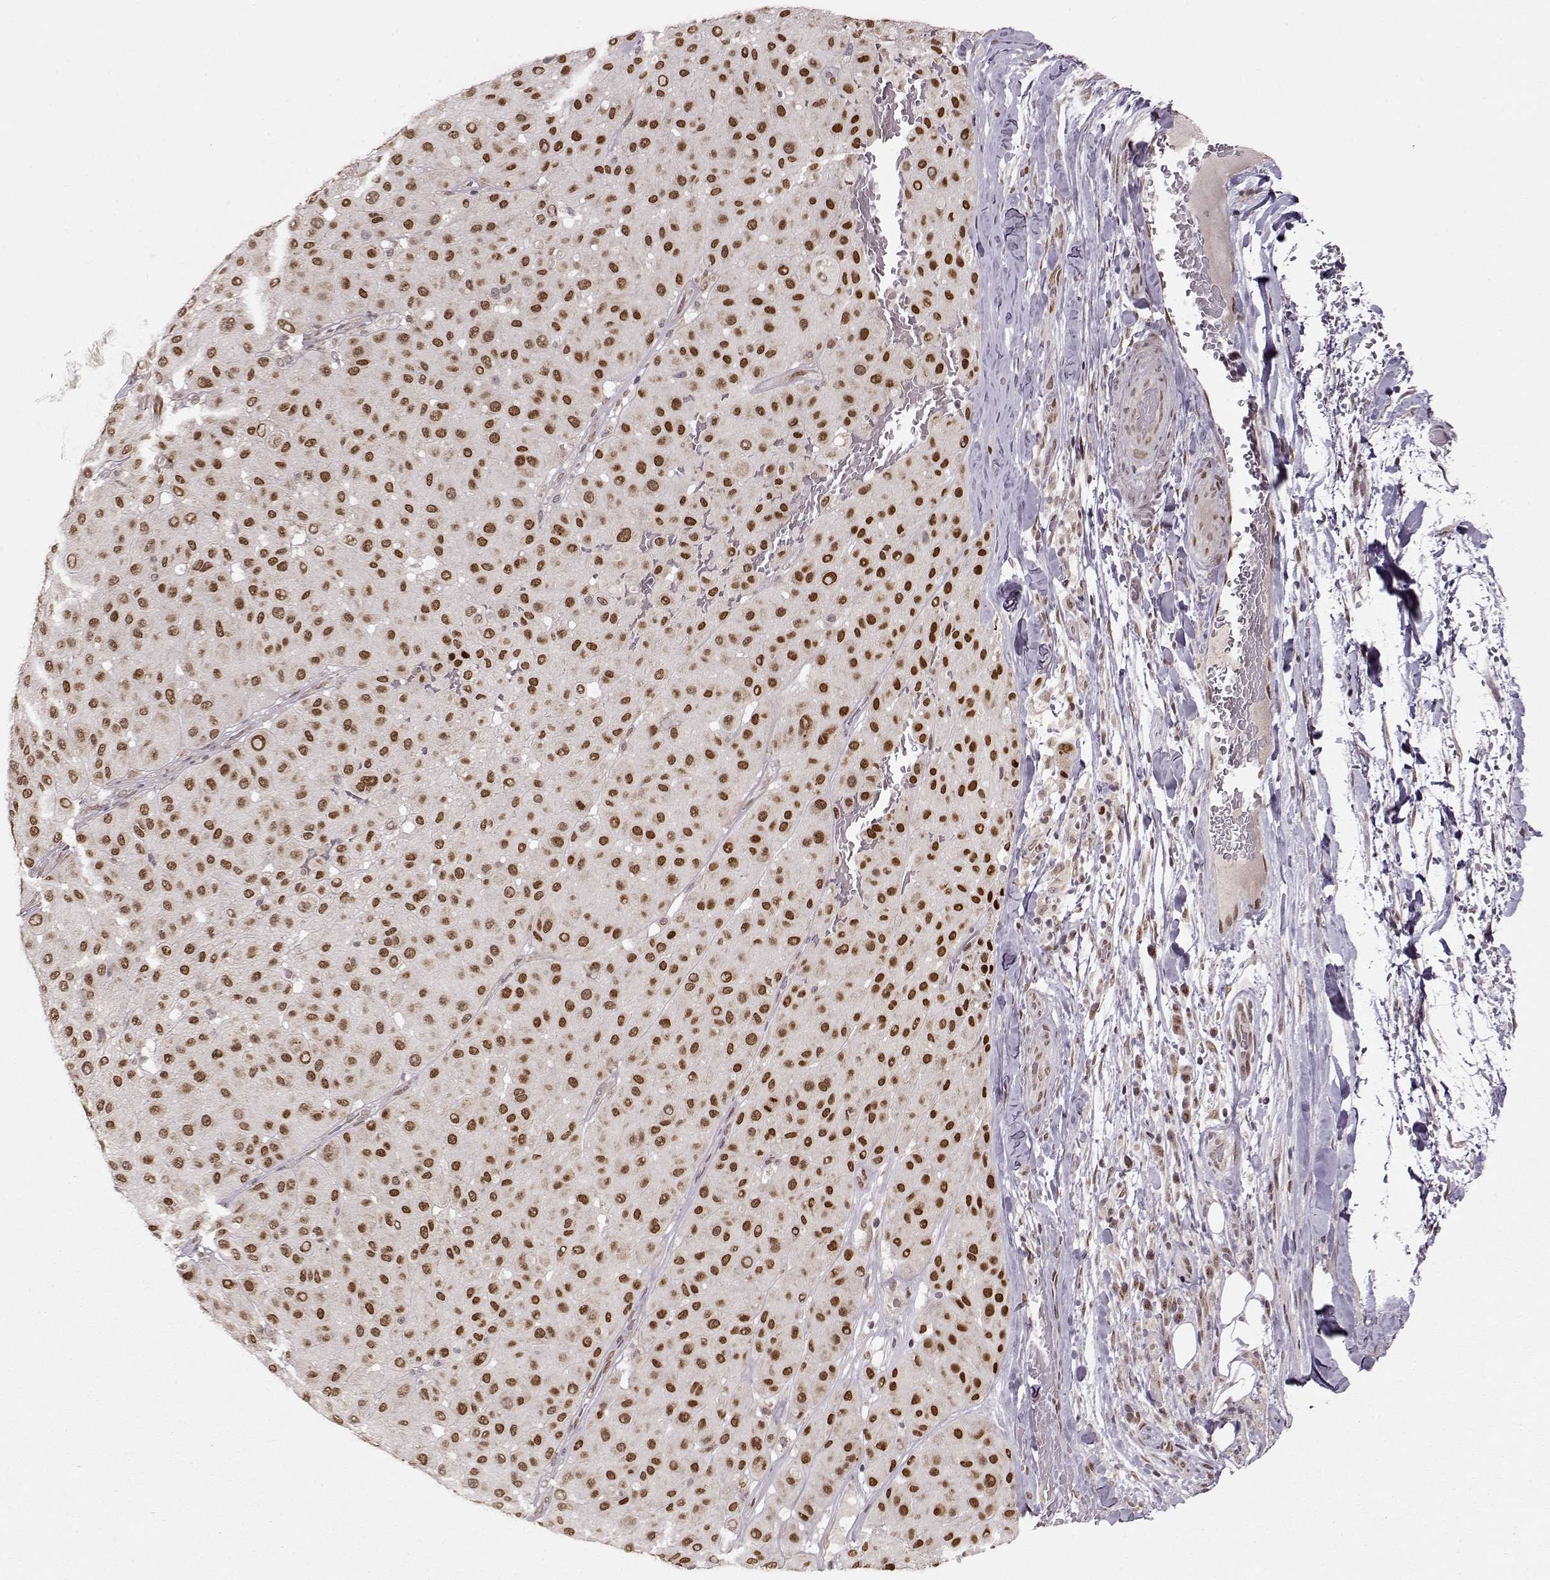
{"staining": {"intensity": "strong", "quantity": ">75%", "location": "nuclear"}, "tissue": "melanoma", "cell_type": "Tumor cells", "image_type": "cancer", "snomed": [{"axis": "morphology", "description": "Malignant melanoma, Metastatic site"}, {"axis": "topography", "description": "Smooth muscle"}], "caption": "The photomicrograph exhibits staining of malignant melanoma (metastatic site), revealing strong nuclear protein expression (brown color) within tumor cells. (DAB (3,3'-diaminobenzidine) IHC, brown staining for protein, blue staining for nuclei).", "gene": "RAI1", "patient": {"sex": "male", "age": 41}}